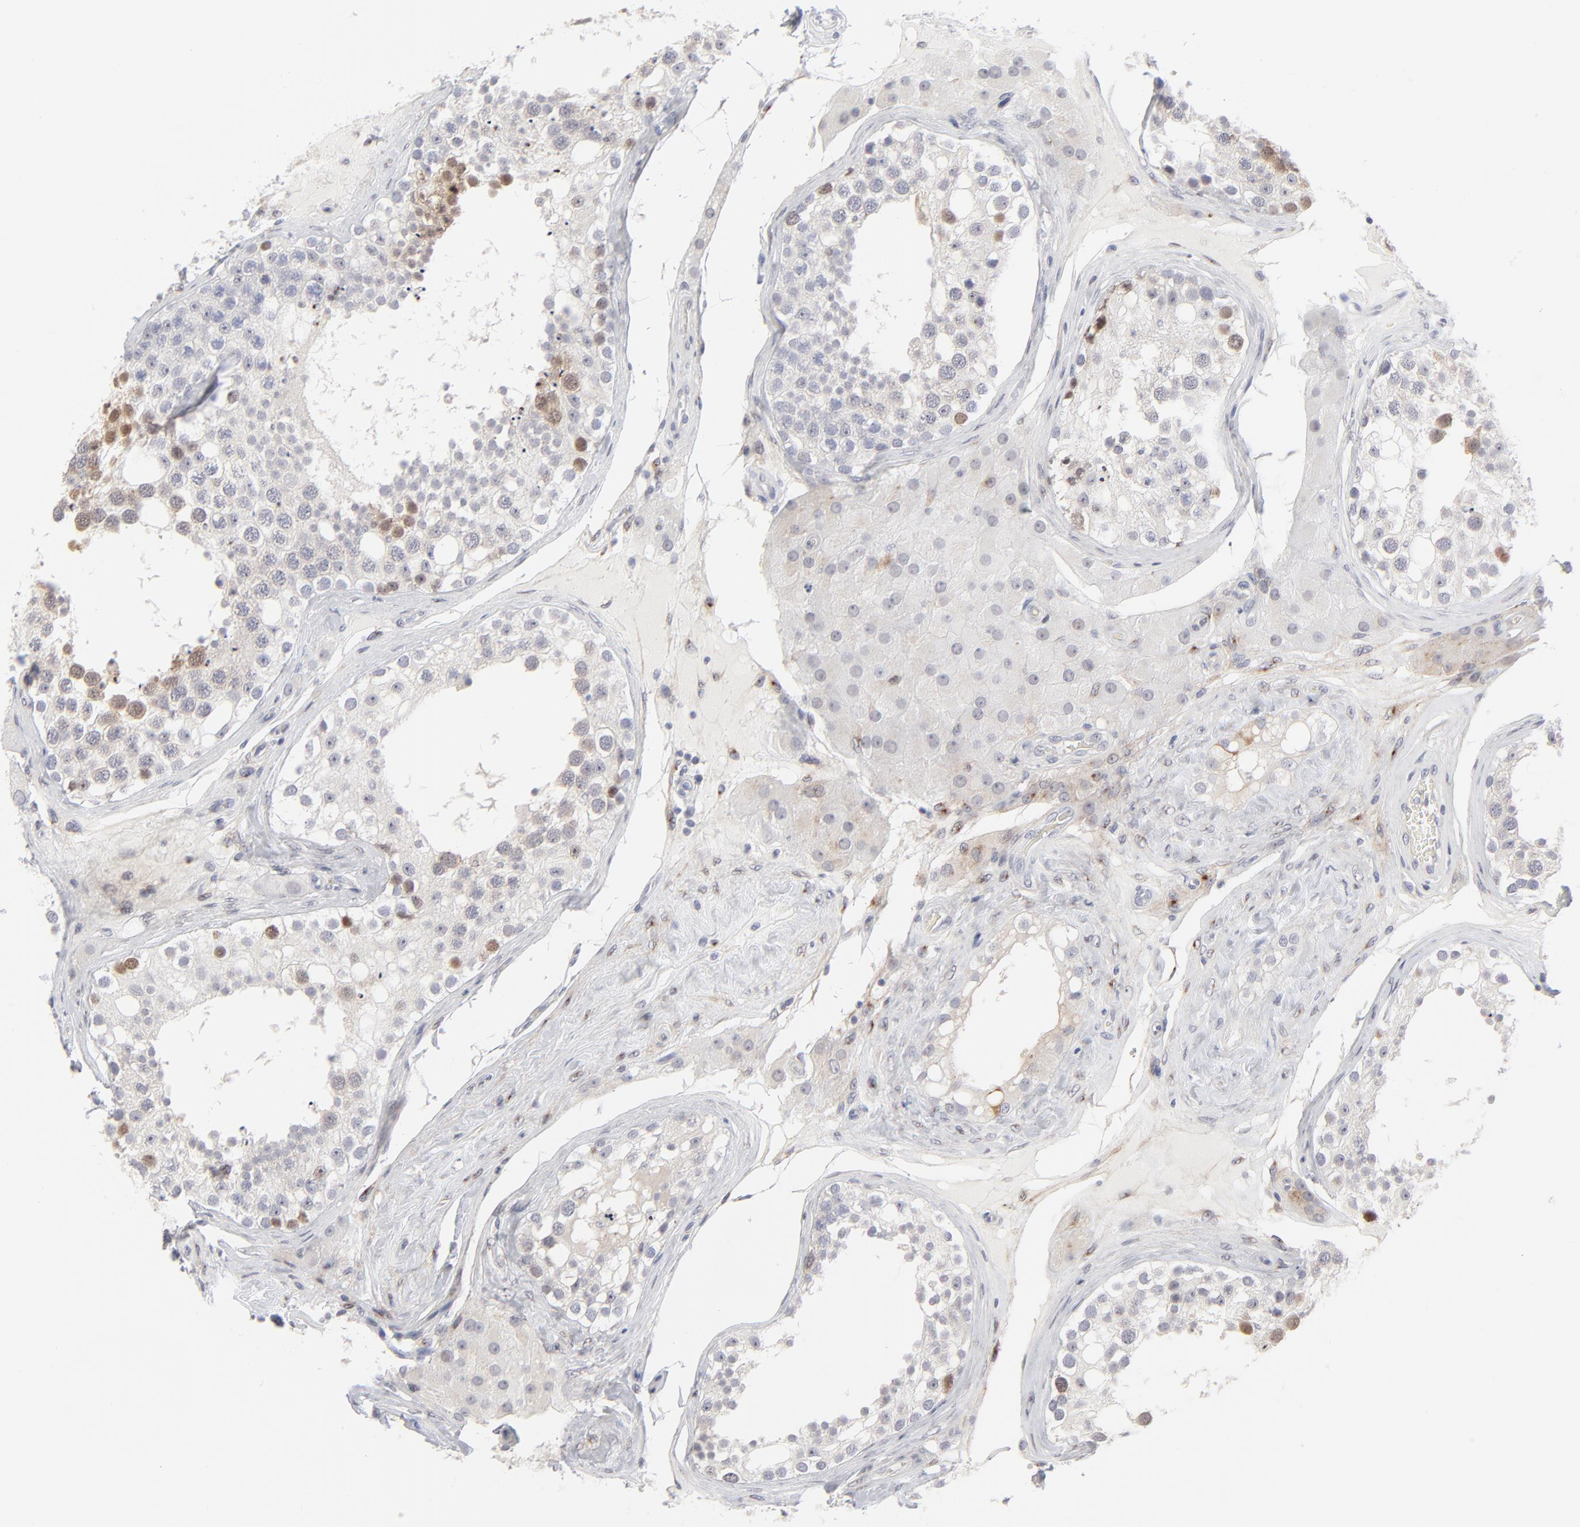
{"staining": {"intensity": "moderate", "quantity": "<25%", "location": "cytoplasmic/membranous,nuclear"}, "tissue": "testis", "cell_type": "Cells in seminiferous ducts", "image_type": "normal", "snomed": [{"axis": "morphology", "description": "Normal tissue, NOS"}, {"axis": "topography", "description": "Testis"}], "caption": "Protein analysis of normal testis exhibits moderate cytoplasmic/membranous,nuclear expression in approximately <25% of cells in seminiferous ducts.", "gene": "AURKA", "patient": {"sex": "male", "age": 68}}